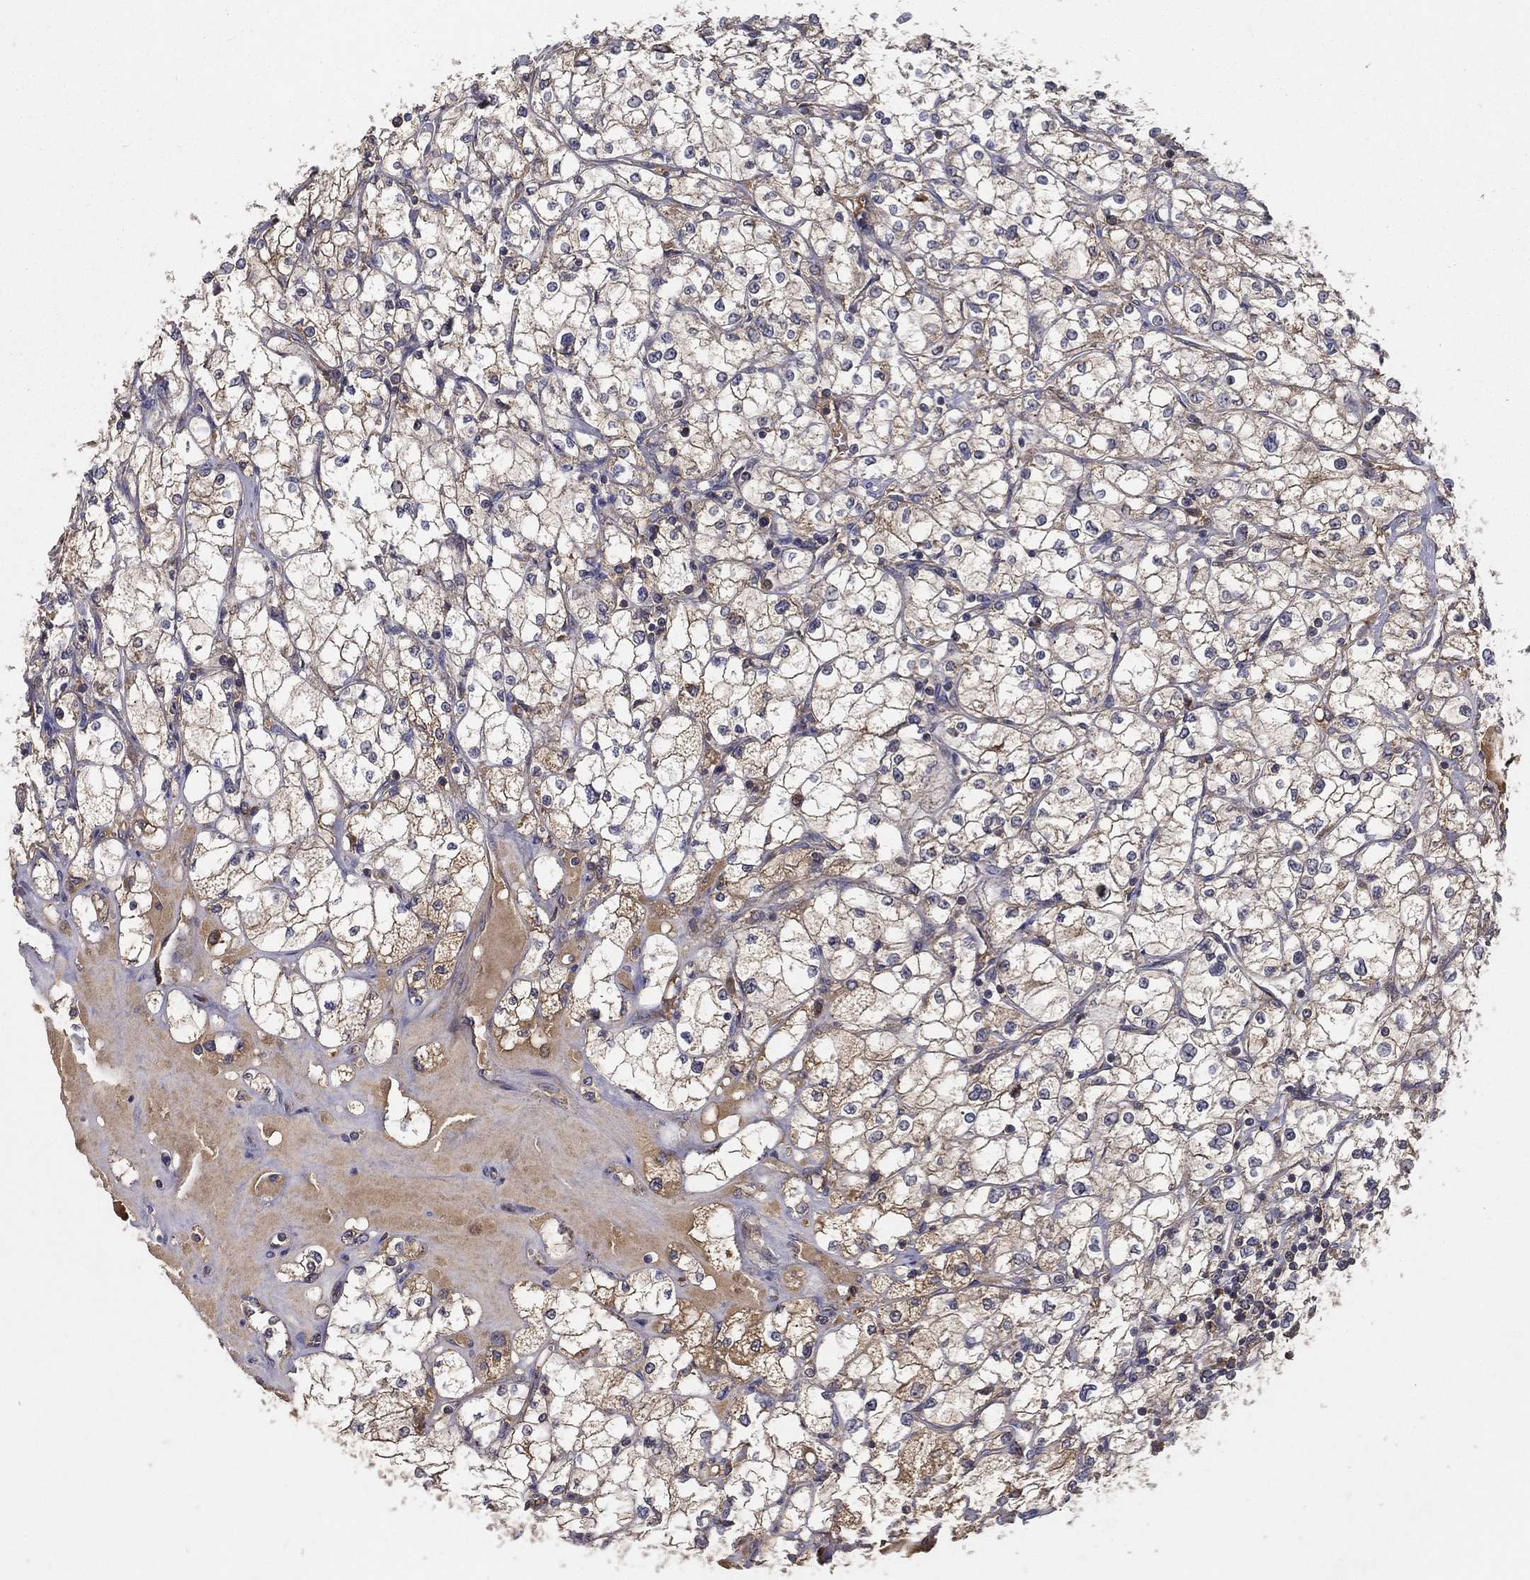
{"staining": {"intensity": "weak", "quantity": "25%-75%", "location": "cytoplasmic/membranous"}, "tissue": "renal cancer", "cell_type": "Tumor cells", "image_type": "cancer", "snomed": [{"axis": "morphology", "description": "Adenocarcinoma, NOS"}, {"axis": "topography", "description": "Kidney"}], "caption": "Protein expression analysis of adenocarcinoma (renal) shows weak cytoplasmic/membranous expression in approximately 25%-75% of tumor cells. Using DAB (3,3'-diaminobenzidine) (brown) and hematoxylin (blue) stains, captured at high magnification using brightfield microscopy.", "gene": "MT-ND1", "patient": {"sex": "male", "age": 67}}